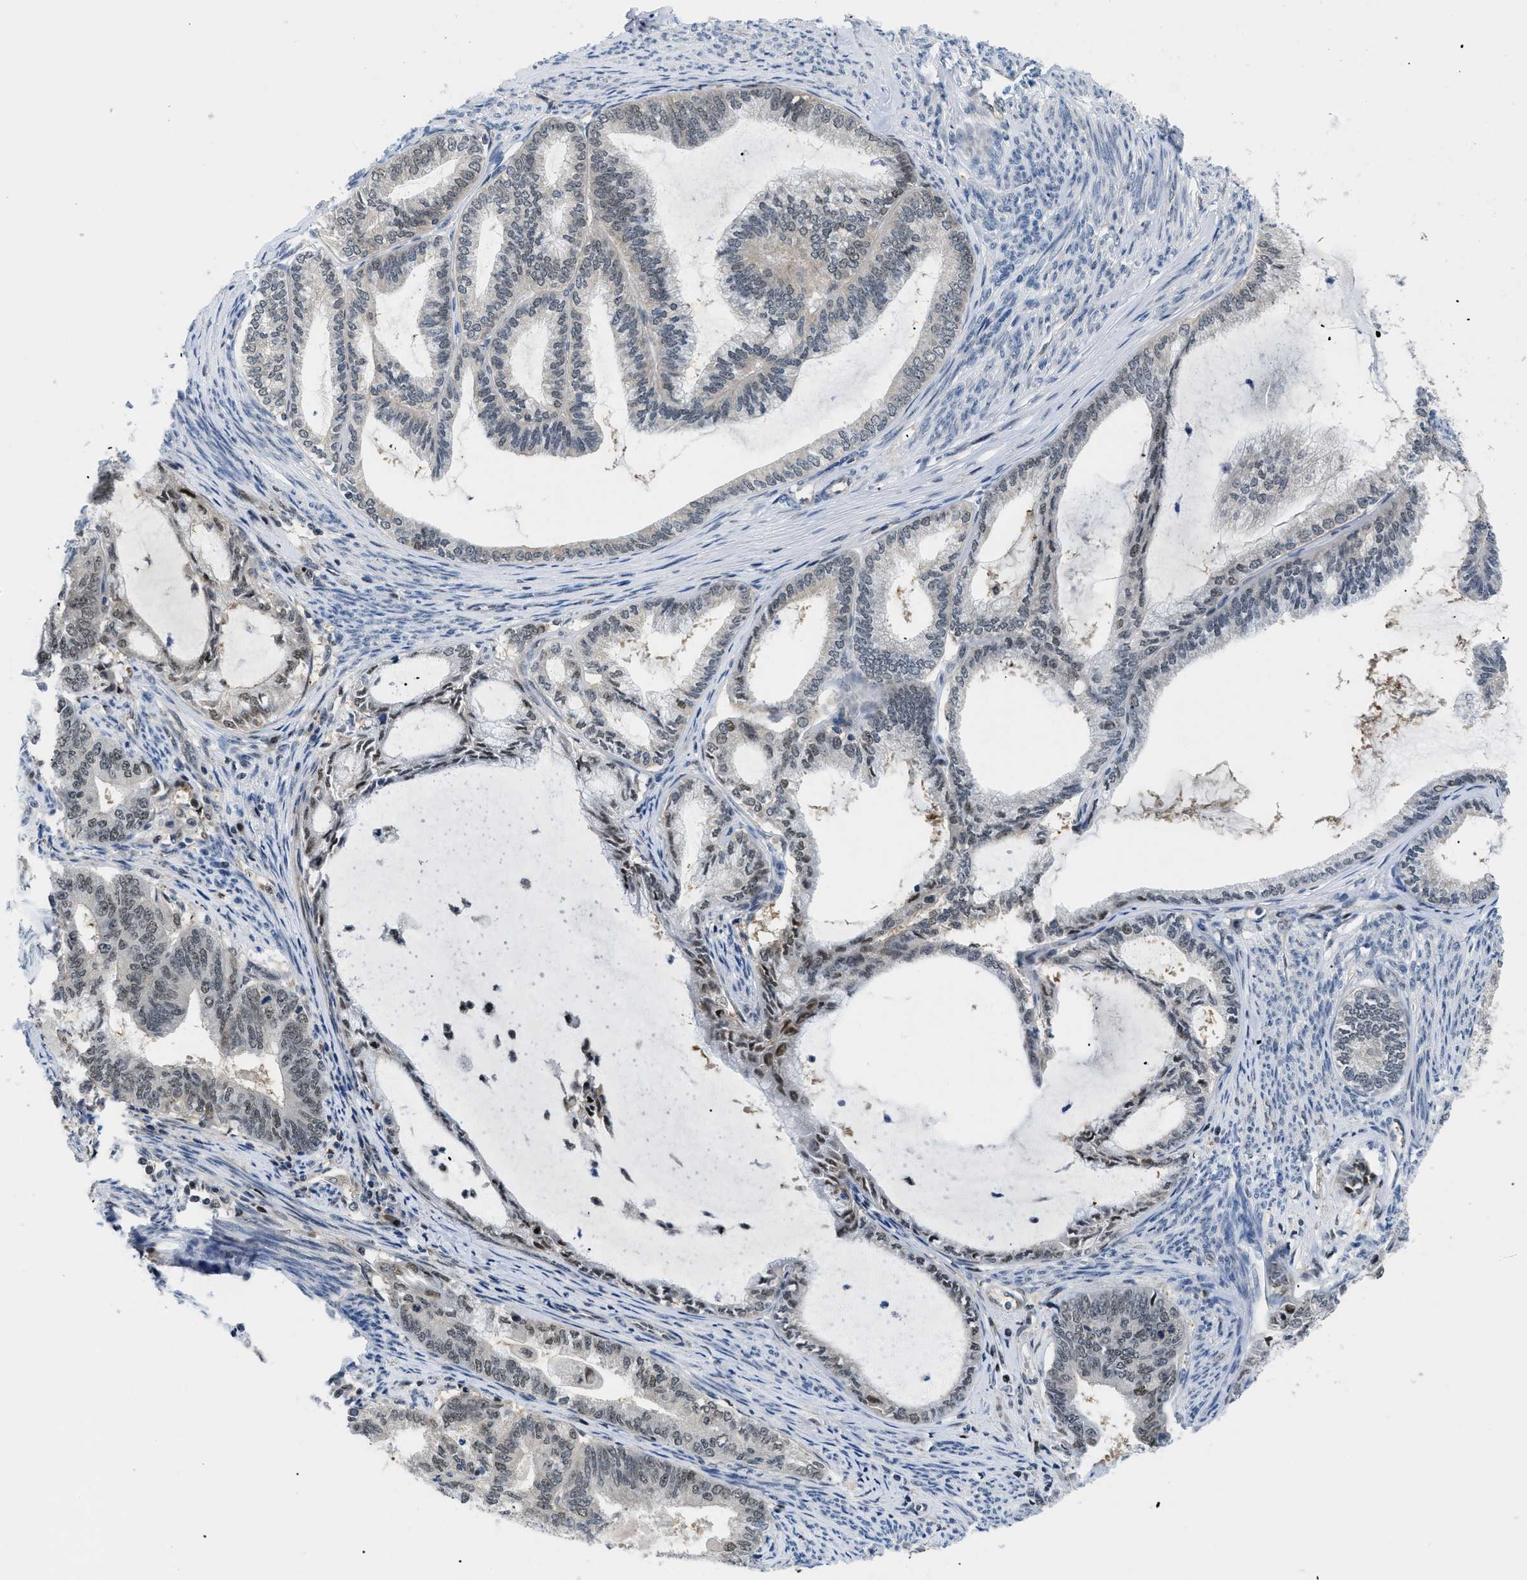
{"staining": {"intensity": "weak", "quantity": "25%-75%", "location": "nuclear"}, "tissue": "endometrial cancer", "cell_type": "Tumor cells", "image_type": "cancer", "snomed": [{"axis": "morphology", "description": "Adenocarcinoma, NOS"}, {"axis": "topography", "description": "Endometrium"}], "caption": "The image shows staining of endometrial cancer (adenocarcinoma), revealing weak nuclear protein positivity (brown color) within tumor cells.", "gene": "SLC29A2", "patient": {"sex": "female", "age": 86}}